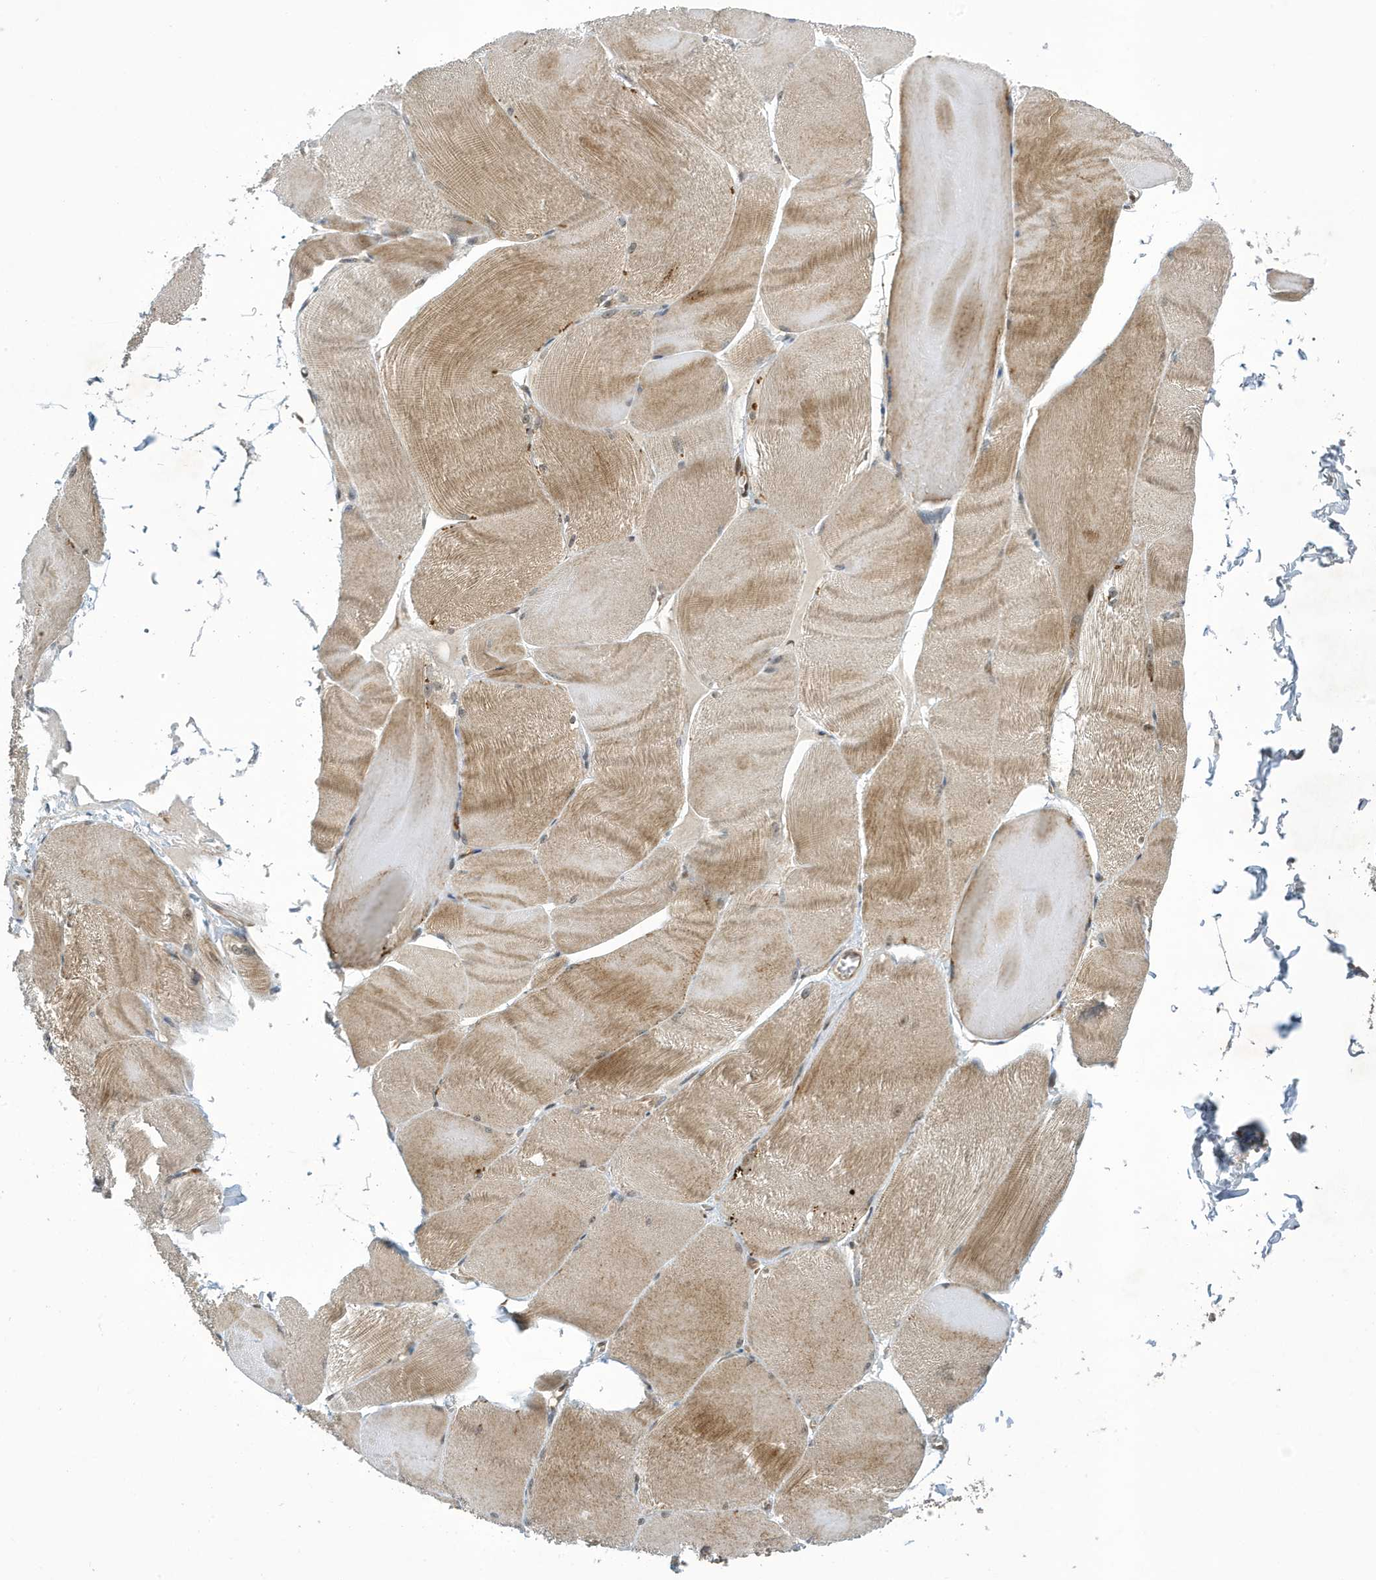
{"staining": {"intensity": "moderate", "quantity": "25%-75%", "location": "cytoplasmic/membranous"}, "tissue": "skeletal muscle", "cell_type": "Myocytes", "image_type": "normal", "snomed": [{"axis": "morphology", "description": "Normal tissue, NOS"}, {"axis": "morphology", "description": "Basal cell carcinoma"}, {"axis": "topography", "description": "Skeletal muscle"}], "caption": "A high-resolution photomicrograph shows IHC staining of benign skeletal muscle, which exhibits moderate cytoplasmic/membranous positivity in about 25%-75% of myocytes.", "gene": "NCOA7", "patient": {"sex": "female", "age": 64}}